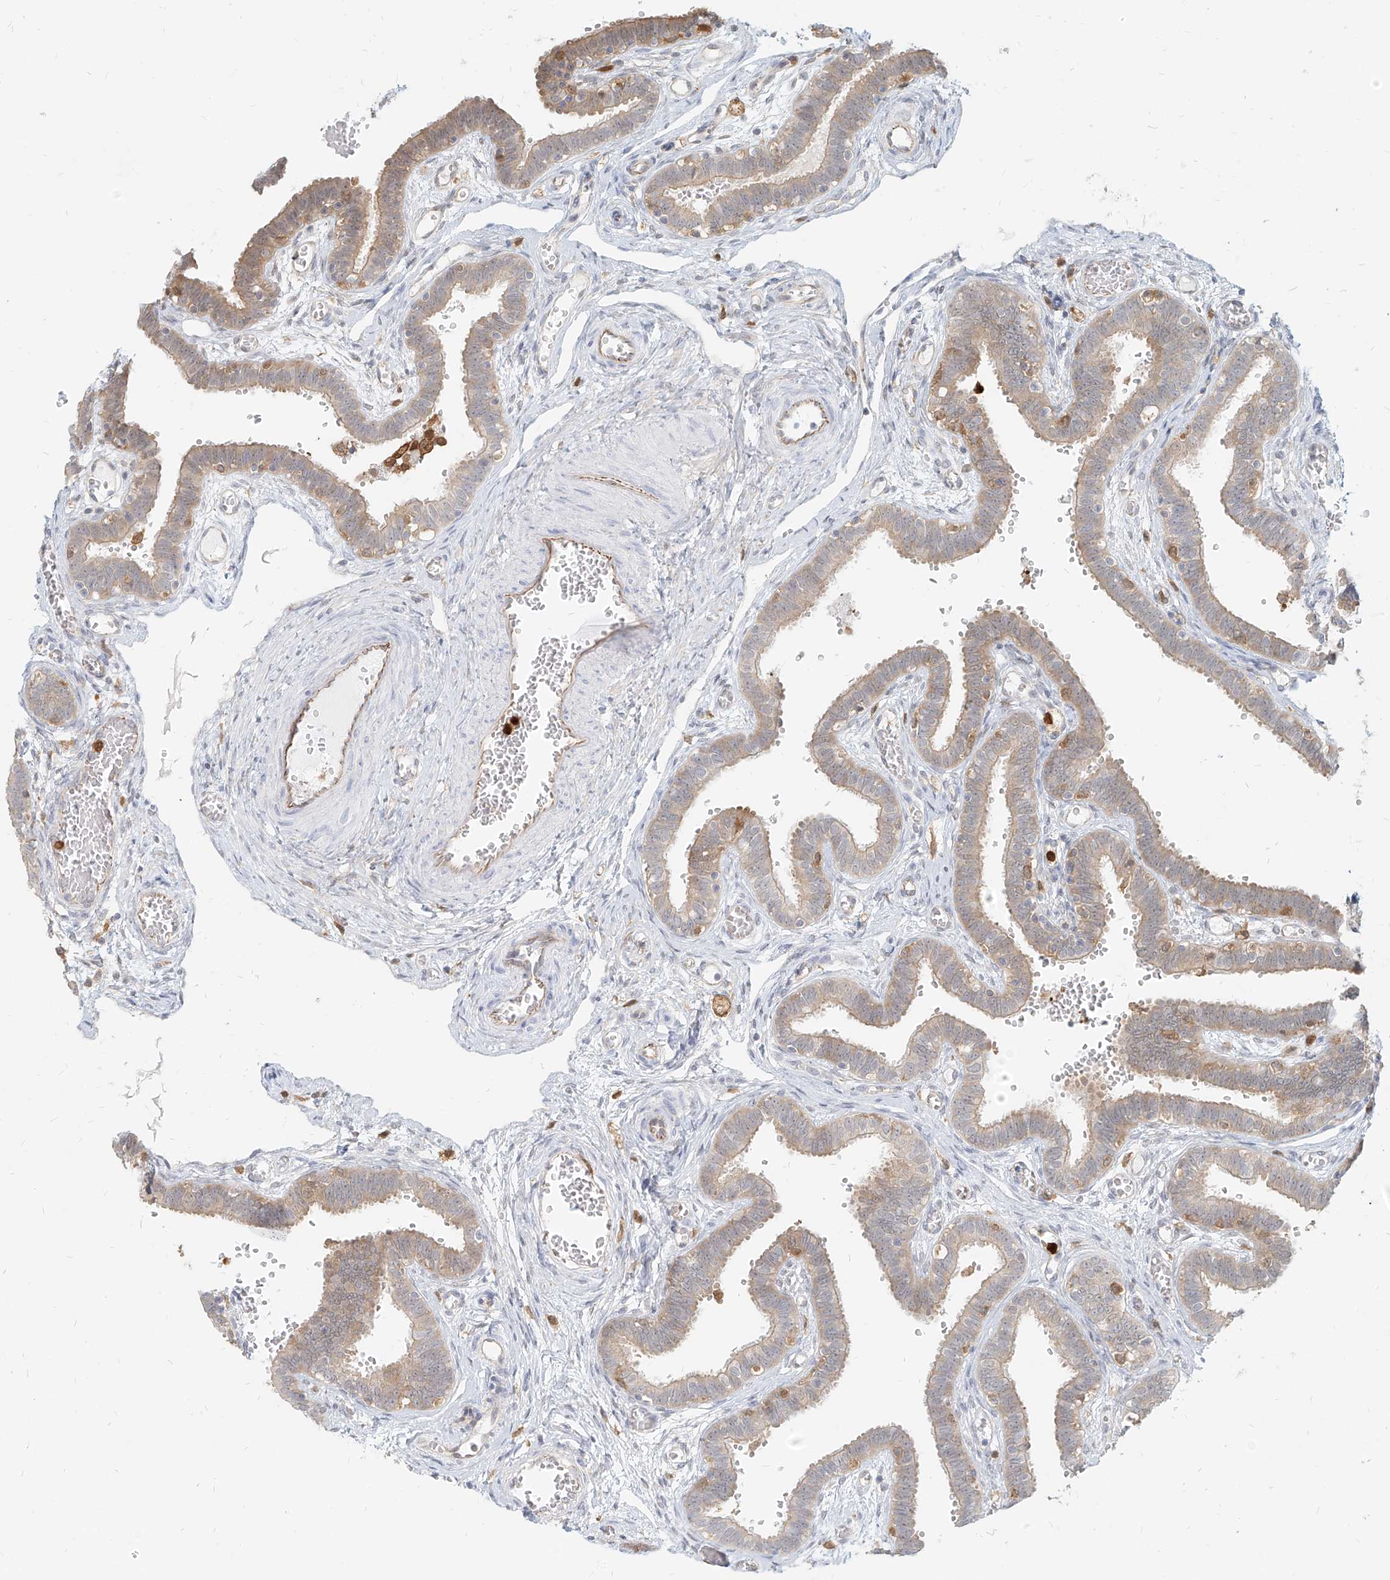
{"staining": {"intensity": "weak", "quantity": "25%-75%", "location": "cytoplasmic/membranous"}, "tissue": "fallopian tube", "cell_type": "Glandular cells", "image_type": "normal", "snomed": [{"axis": "morphology", "description": "Normal tissue, NOS"}, {"axis": "topography", "description": "Fallopian tube"}, {"axis": "topography", "description": "Placenta"}], "caption": "DAB immunohistochemical staining of normal fallopian tube demonstrates weak cytoplasmic/membranous protein staining in approximately 25%-75% of glandular cells. The staining is performed using DAB (3,3'-diaminobenzidine) brown chromogen to label protein expression. The nuclei are counter-stained blue using hematoxylin.", "gene": "PGD", "patient": {"sex": "female", "age": 32}}